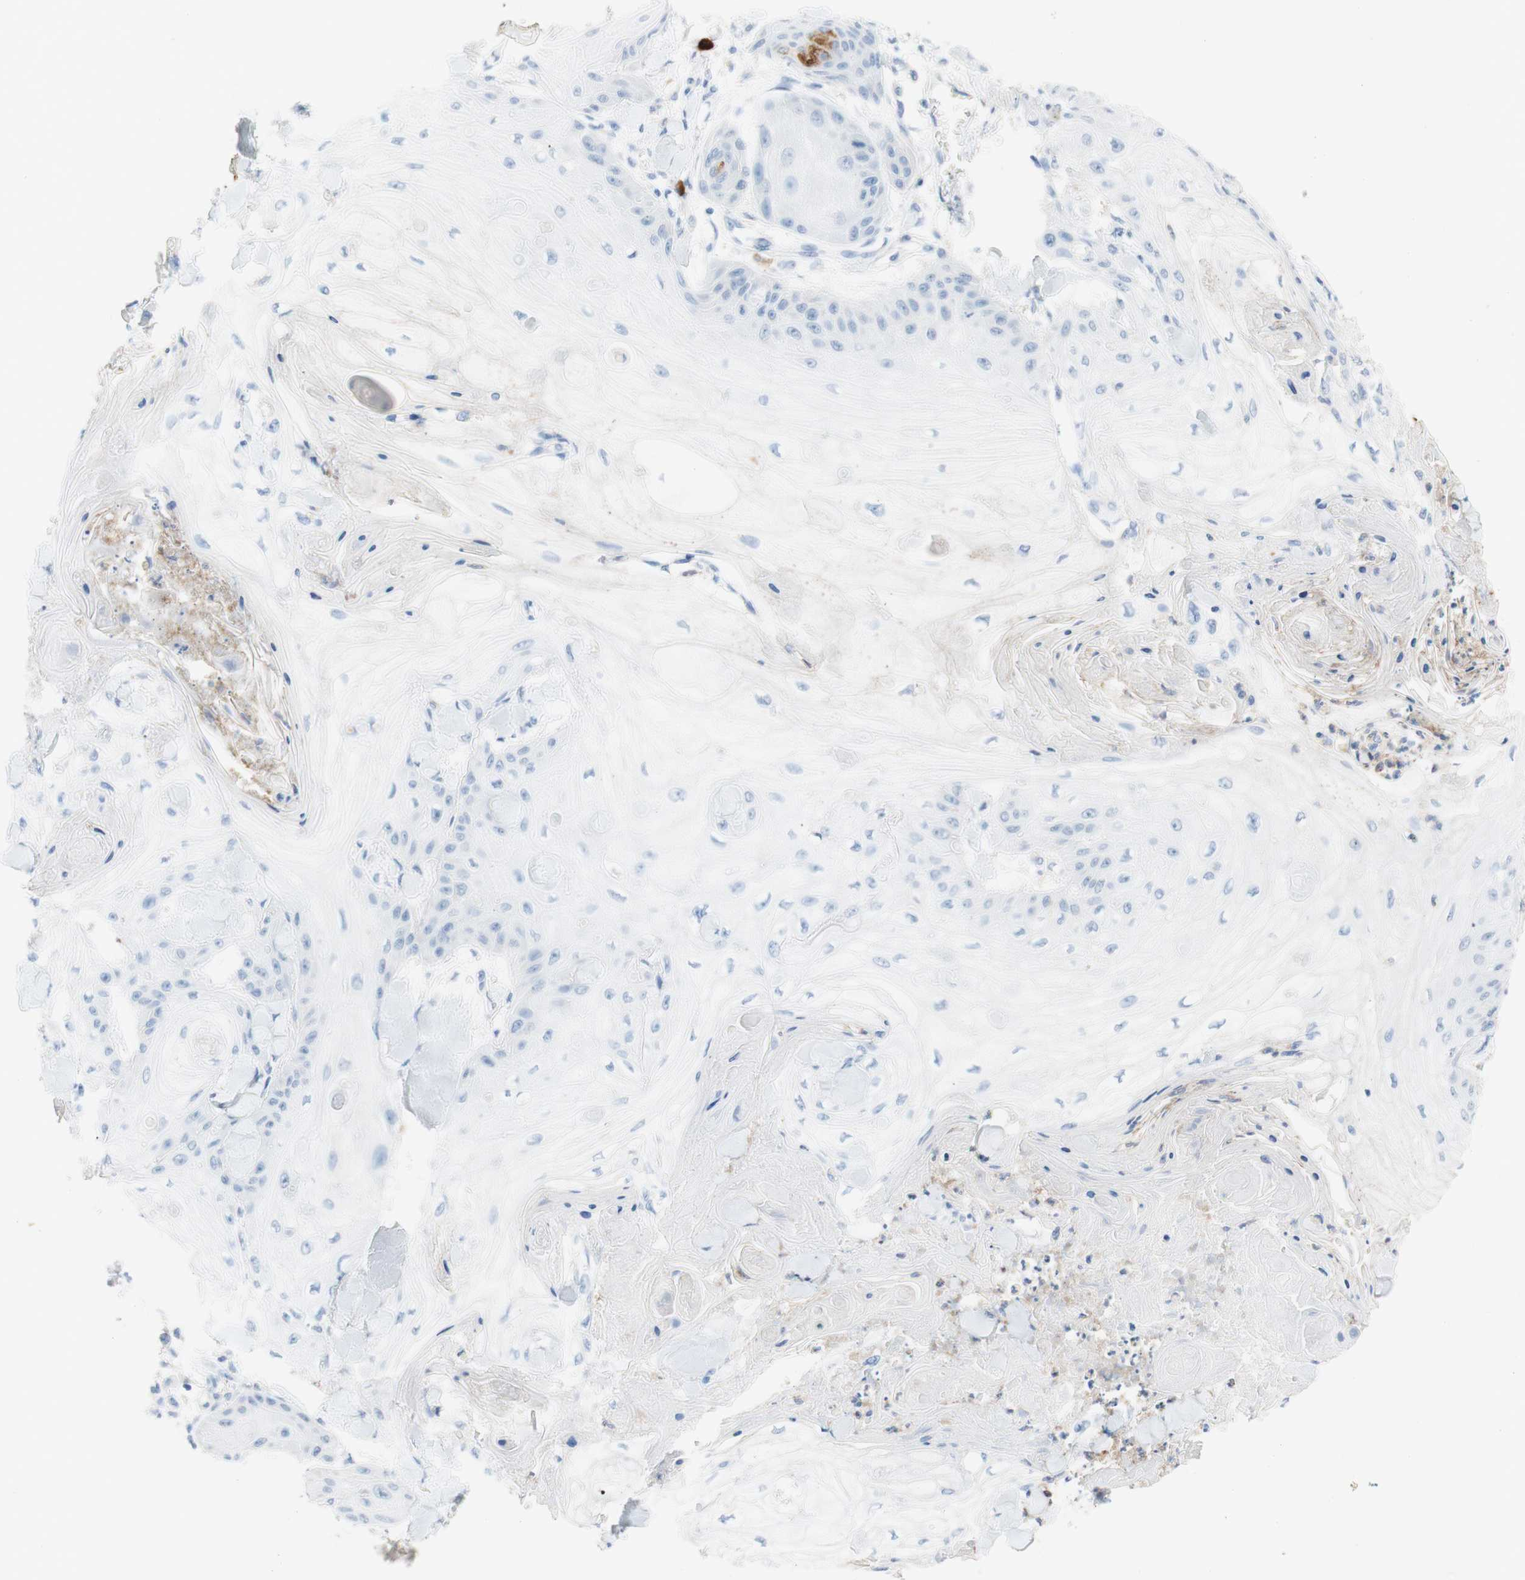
{"staining": {"intensity": "negative", "quantity": "none", "location": "none"}, "tissue": "skin cancer", "cell_type": "Tumor cells", "image_type": "cancer", "snomed": [{"axis": "morphology", "description": "Squamous cell carcinoma, NOS"}, {"axis": "topography", "description": "Skin"}], "caption": "This is an immunohistochemistry (IHC) micrograph of skin cancer. There is no positivity in tumor cells.", "gene": "CEACAM1", "patient": {"sex": "male", "age": 74}}